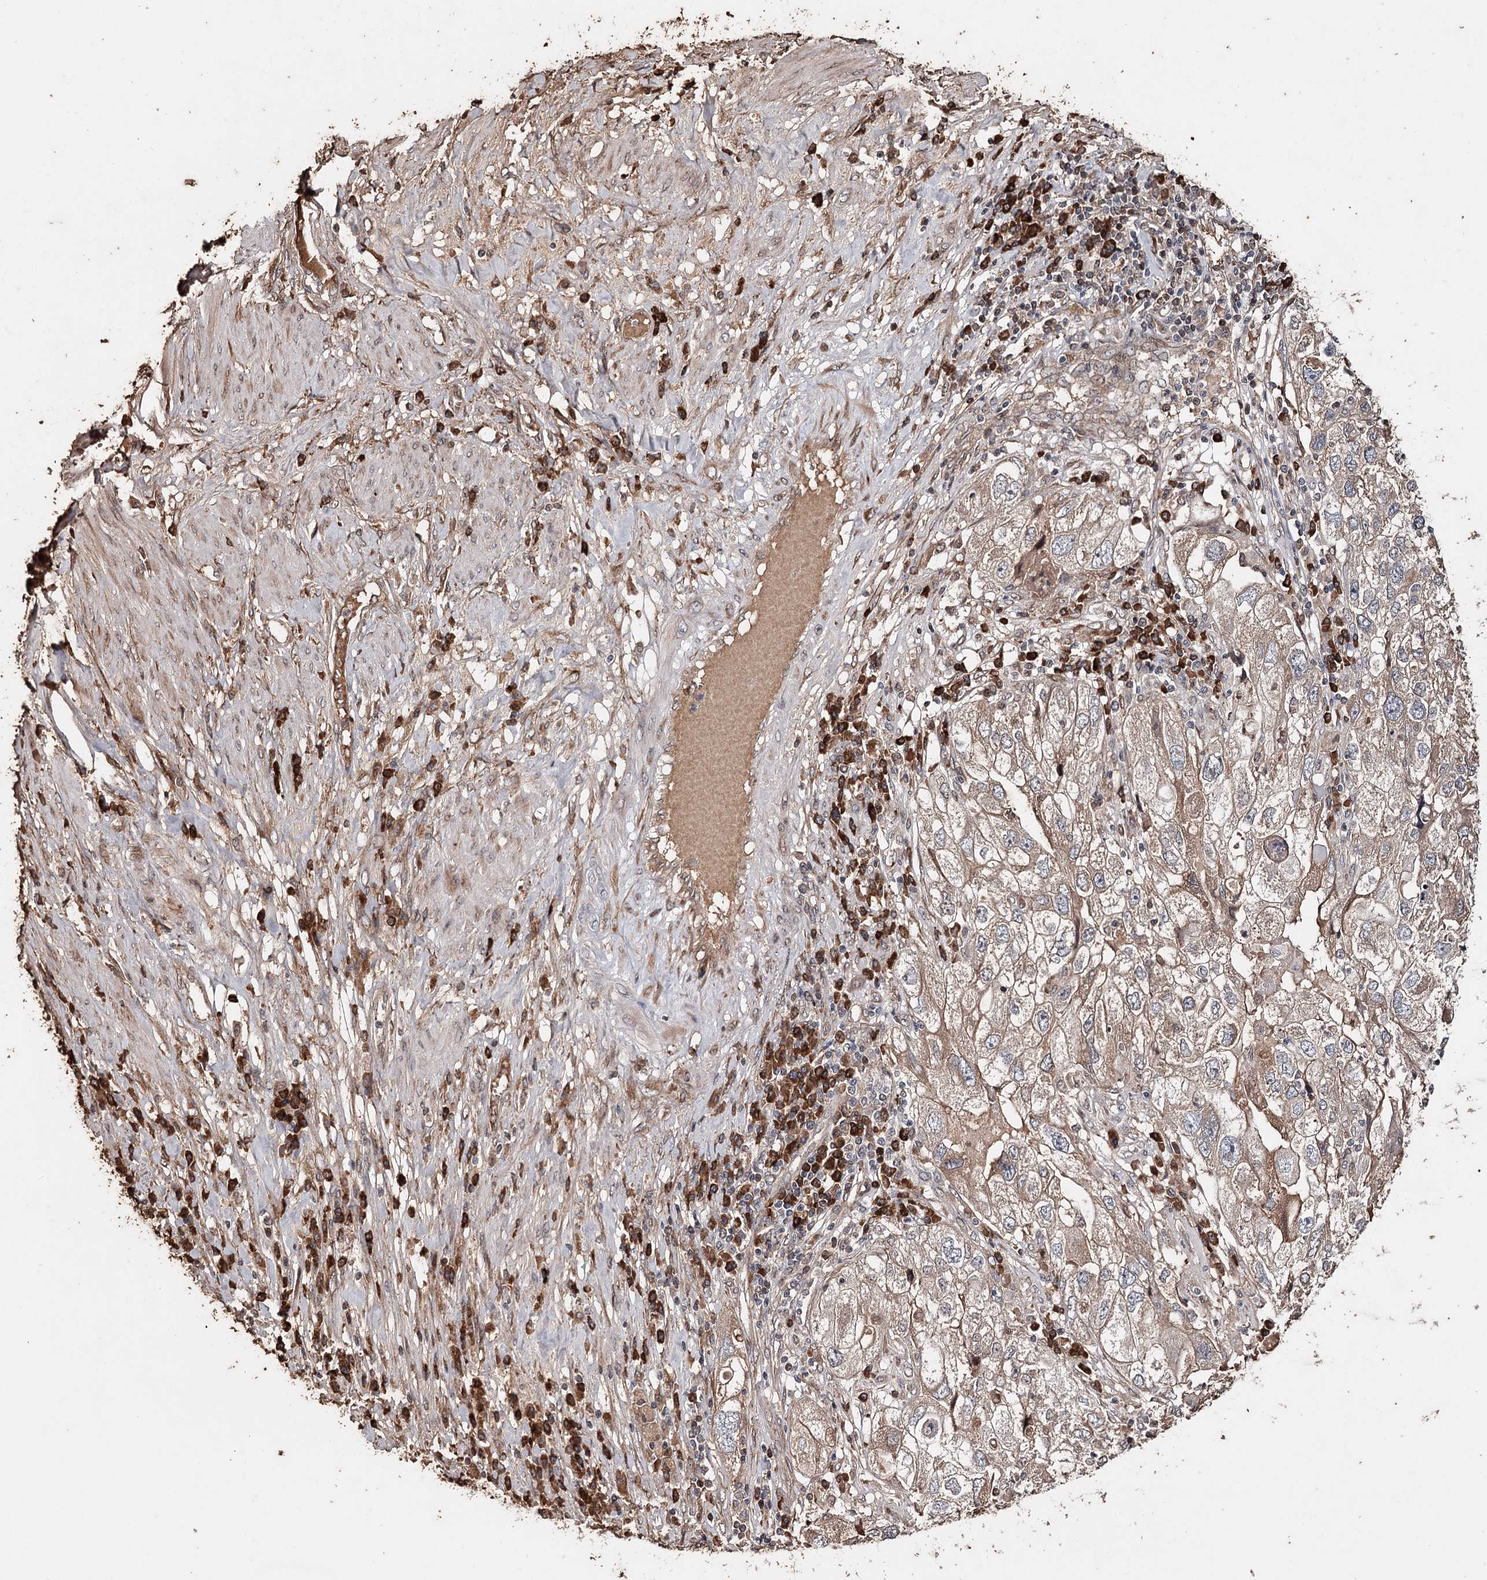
{"staining": {"intensity": "weak", "quantity": ">75%", "location": "cytoplasmic/membranous"}, "tissue": "endometrial cancer", "cell_type": "Tumor cells", "image_type": "cancer", "snomed": [{"axis": "morphology", "description": "Adenocarcinoma, NOS"}, {"axis": "topography", "description": "Endometrium"}], "caption": "Immunohistochemical staining of human endometrial cancer (adenocarcinoma) shows weak cytoplasmic/membranous protein expression in approximately >75% of tumor cells. The staining is performed using DAB (3,3'-diaminobenzidine) brown chromogen to label protein expression. The nuclei are counter-stained blue using hematoxylin.", "gene": "SYVN1", "patient": {"sex": "female", "age": 49}}